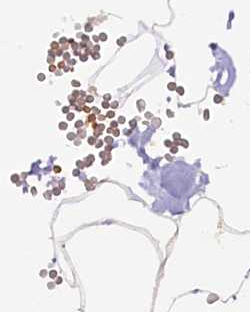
{"staining": {"intensity": "negative", "quantity": "none", "location": "none"}, "tissue": "adipose tissue", "cell_type": "Adipocytes", "image_type": "normal", "snomed": [{"axis": "morphology", "description": "Normal tissue, NOS"}, {"axis": "topography", "description": "Gallbladder"}, {"axis": "topography", "description": "Peripheral nerve tissue"}], "caption": "Immunohistochemistry of normal adipose tissue exhibits no expression in adipocytes.", "gene": "C9orf40", "patient": {"sex": "male", "age": 38}}